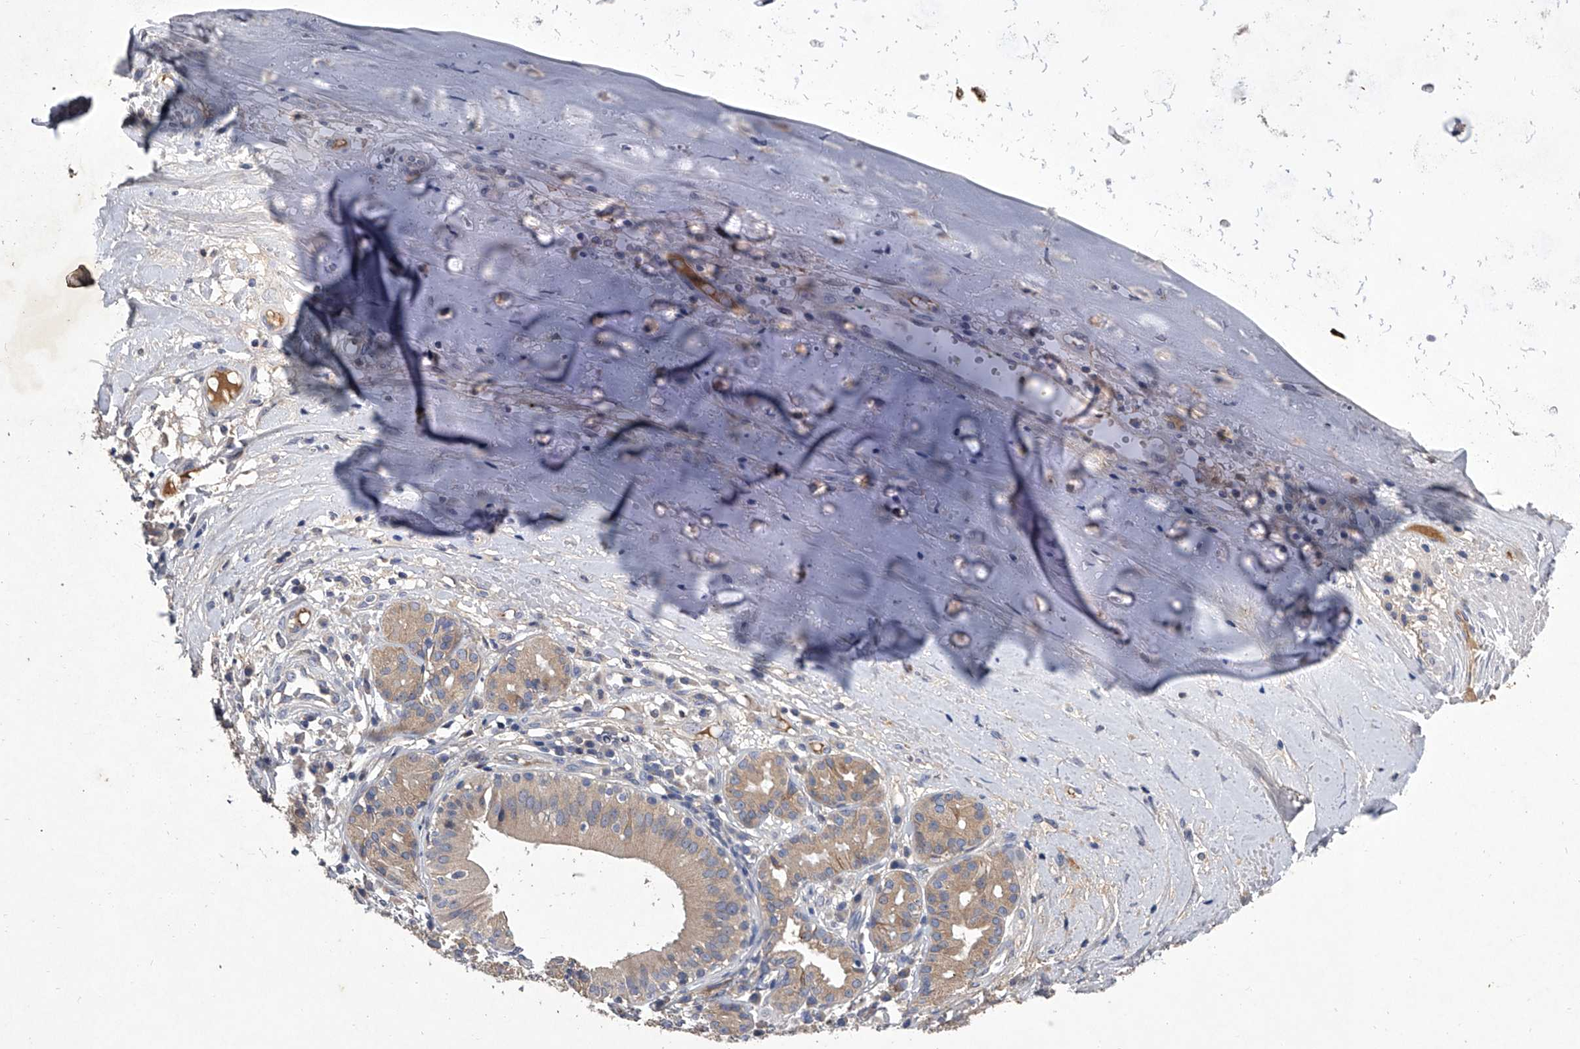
{"staining": {"intensity": "weak", "quantity": ">75%", "location": "cytoplasmic/membranous"}, "tissue": "adipose tissue", "cell_type": "Adipocytes", "image_type": "normal", "snomed": [{"axis": "morphology", "description": "Normal tissue, NOS"}, {"axis": "morphology", "description": "Basal cell carcinoma"}, {"axis": "topography", "description": "Cartilage tissue"}, {"axis": "topography", "description": "Nasopharynx"}, {"axis": "topography", "description": "Oral tissue"}], "caption": "Weak cytoplasmic/membranous positivity for a protein is seen in approximately >75% of adipocytes of benign adipose tissue using immunohistochemistry.", "gene": "C5", "patient": {"sex": "female", "age": 77}}